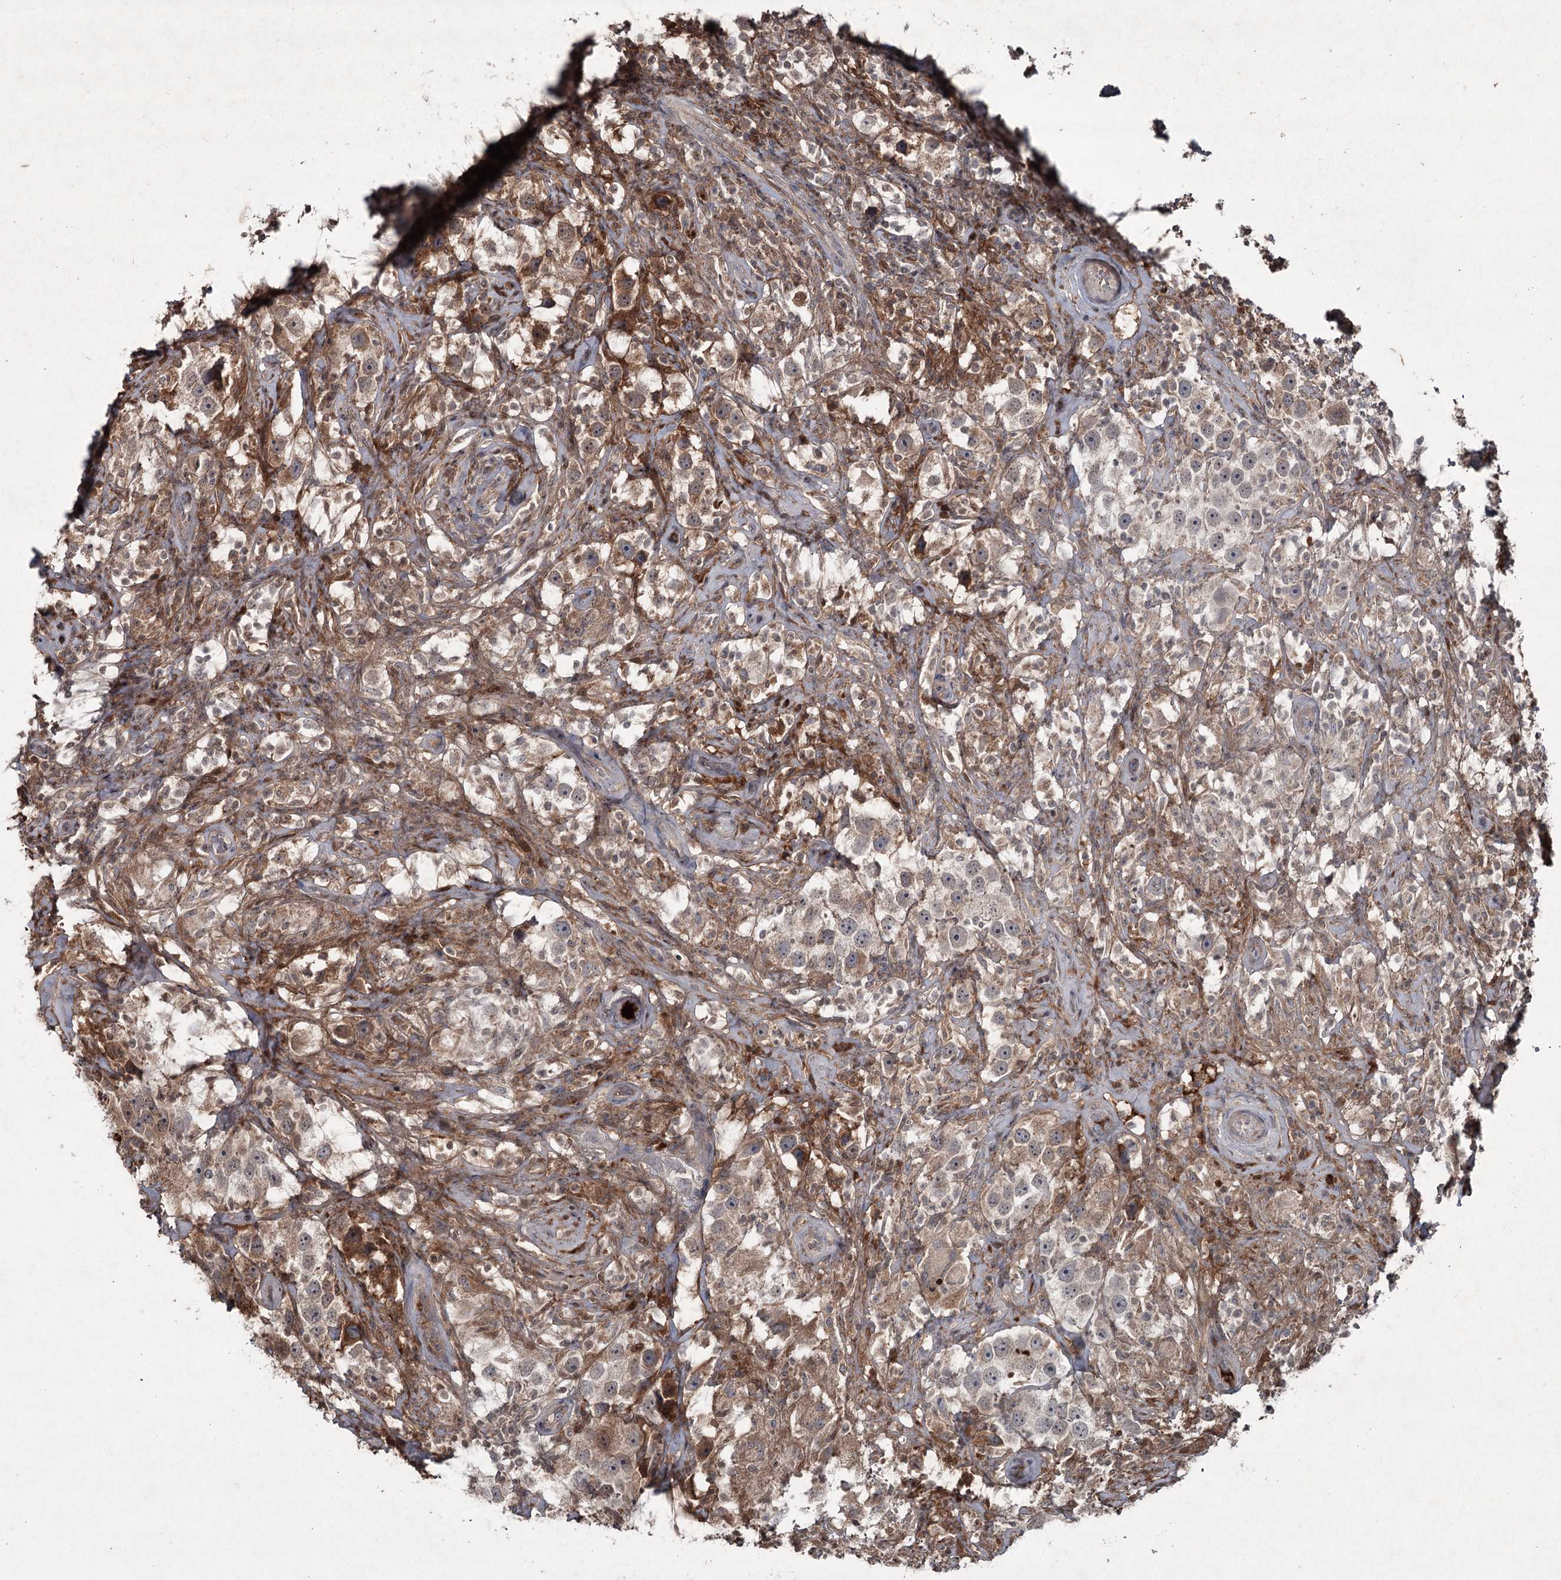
{"staining": {"intensity": "moderate", "quantity": "<25%", "location": "cytoplasmic/membranous"}, "tissue": "testis cancer", "cell_type": "Tumor cells", "image_type": "cancer", "snomed": [{"axis": "morphology", "description": "Seminoma, NOS"}, {"axis": "topography", "description": "Testis"}], "caption": "Testis cancer stained for a protein (brown) demonstrates moderate cytoplasmic/membranous positive positivity in about <25% of tumor cells.", "gene": "PGLYRP2", "patient": {"sex": "male", "age": 49}}